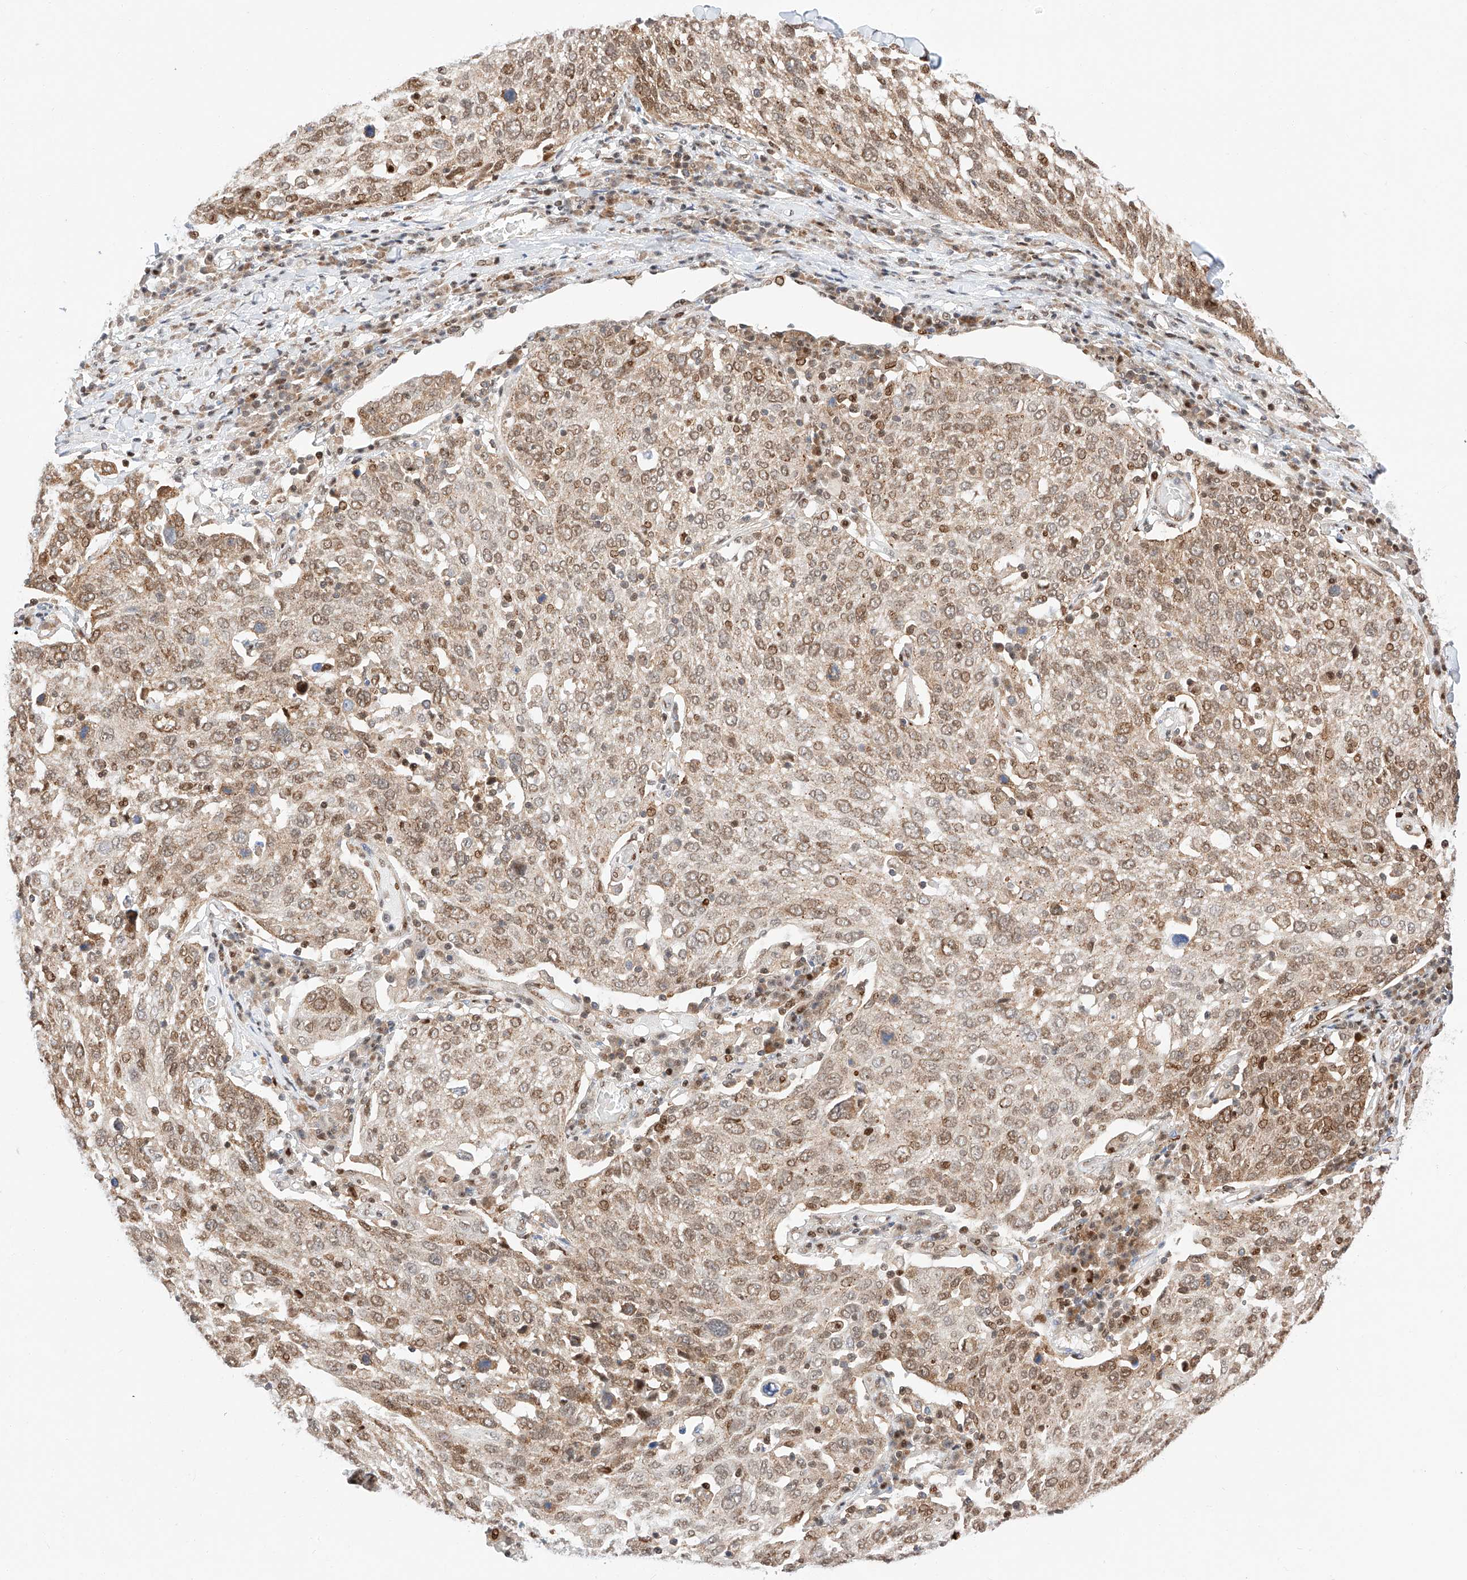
{"staining": {"intensity": "moderate", "quantity": ">75%", "location": "cytoplasmic/membranous,nuclear"}, "tissue": "lung cancer", "cell_type": "Tumor cells", "image_type": "cancer", "snomed": [{"axis": "morphology", "description": "Squamous cell carcinoma, NOS"}, {"axis": "topography", "description": "Lung"}], "caption": "High-power microscopy captured an IHC micrograph of squamous cell carcinoma (lung), revealing moderate cytoplasmic/membranous and nuclear expression in about >75% of tumor cells. Using DAB (brown) and hematoxylin (blue) stains, captured at high magnification using brightfield microscopy.", "gene": "HDAC9", "patient": {"sex": "male", "age": 65}}